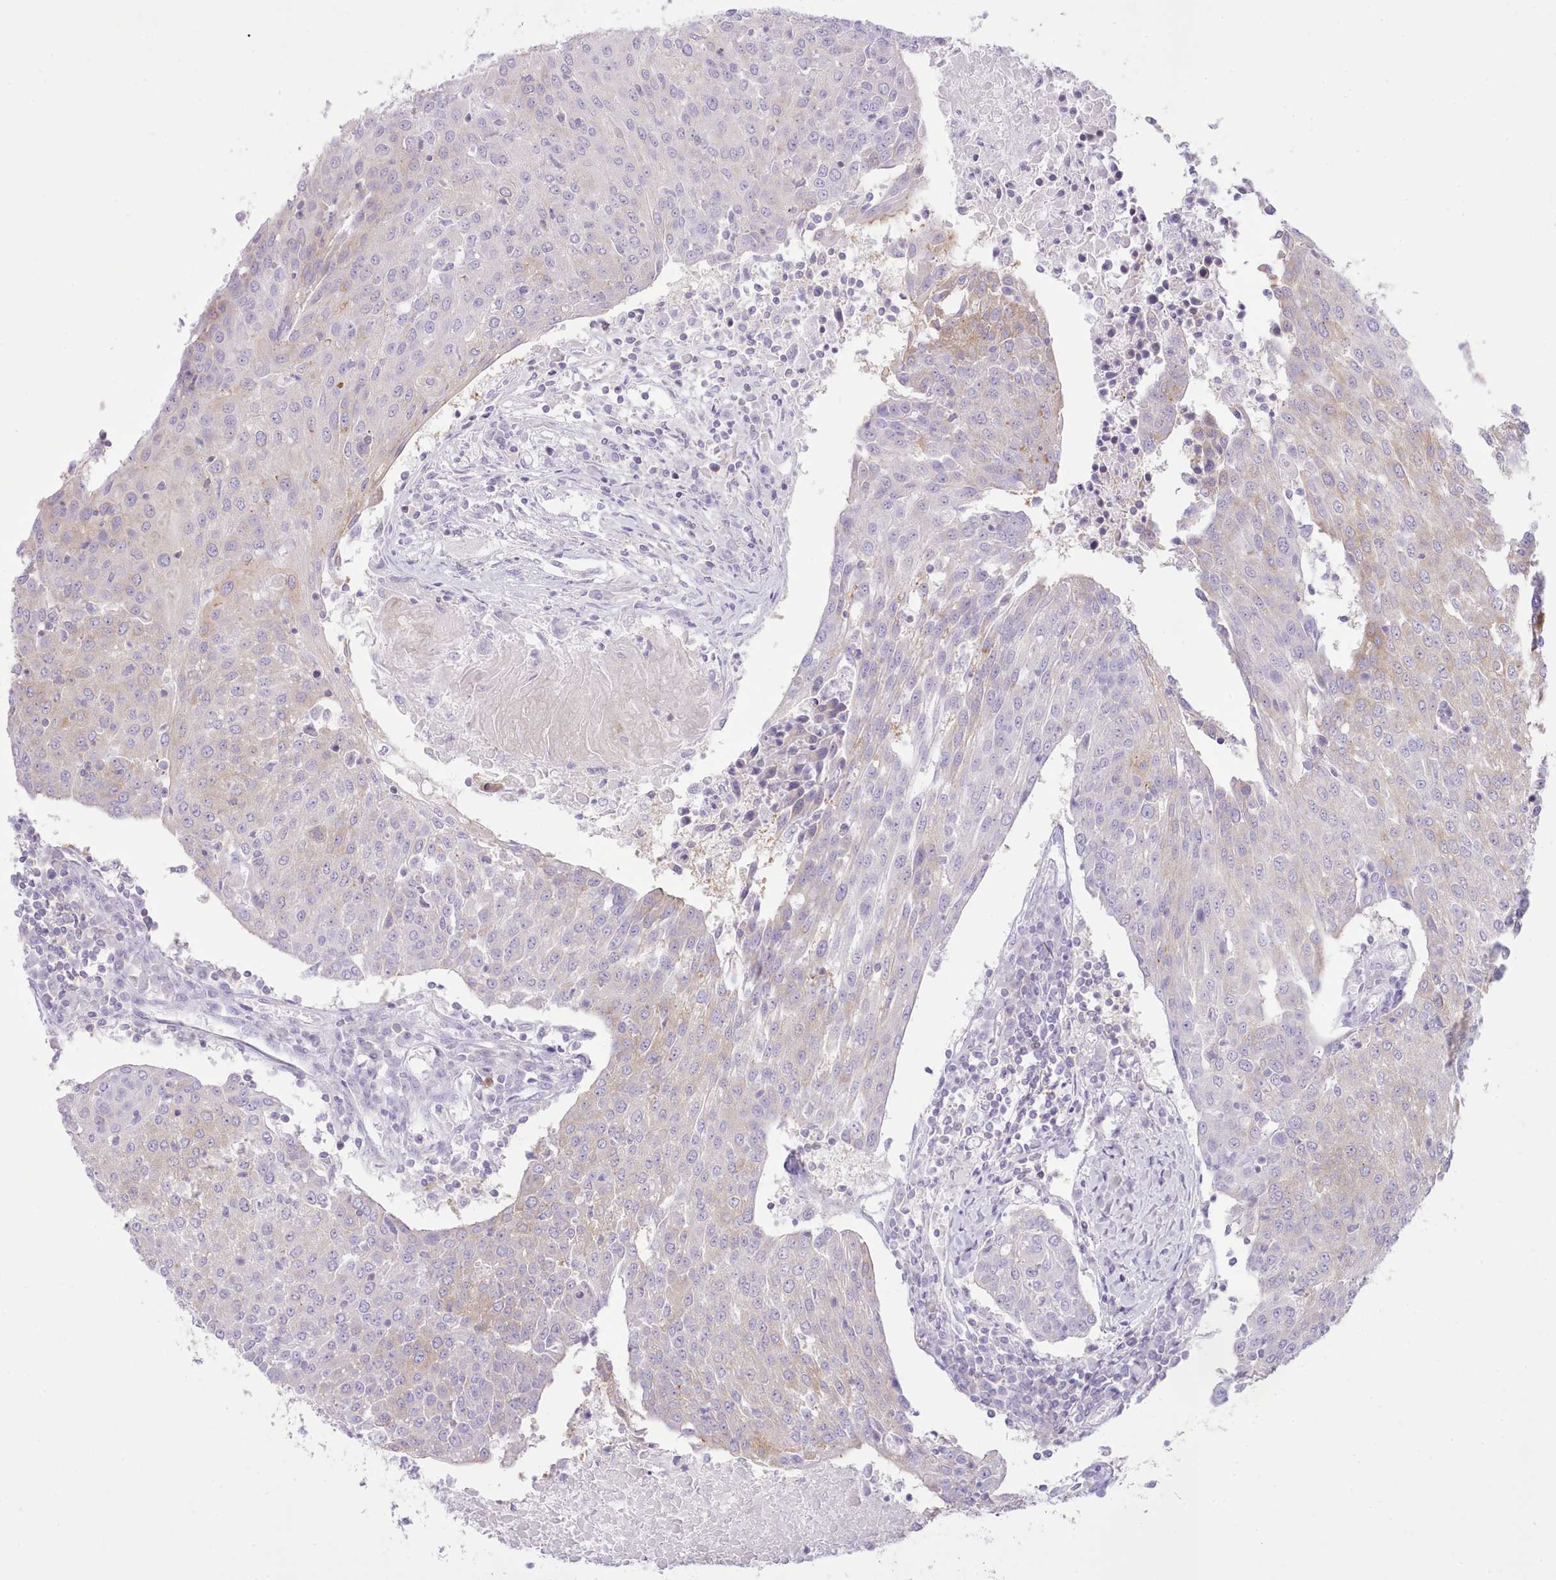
{"staining": {"intensity": "weak", "quantity": "<25%", "location": "cytoplasmic/membranous"}, "tissue": "urothelial cancer", "cell_type": "Tumor cells", "image_type": "cancer", "snomed": [{"axis": "morphology", "description": "Urothelial carcinoma, High grade"}, {"axis": "topography", "description": "Urinary bladder"}], "caption": "There is no significant staining in tumor cells of urothelial cancer.", "gene": "MDFI", "patient": {"sex": "female", "age": 85}}